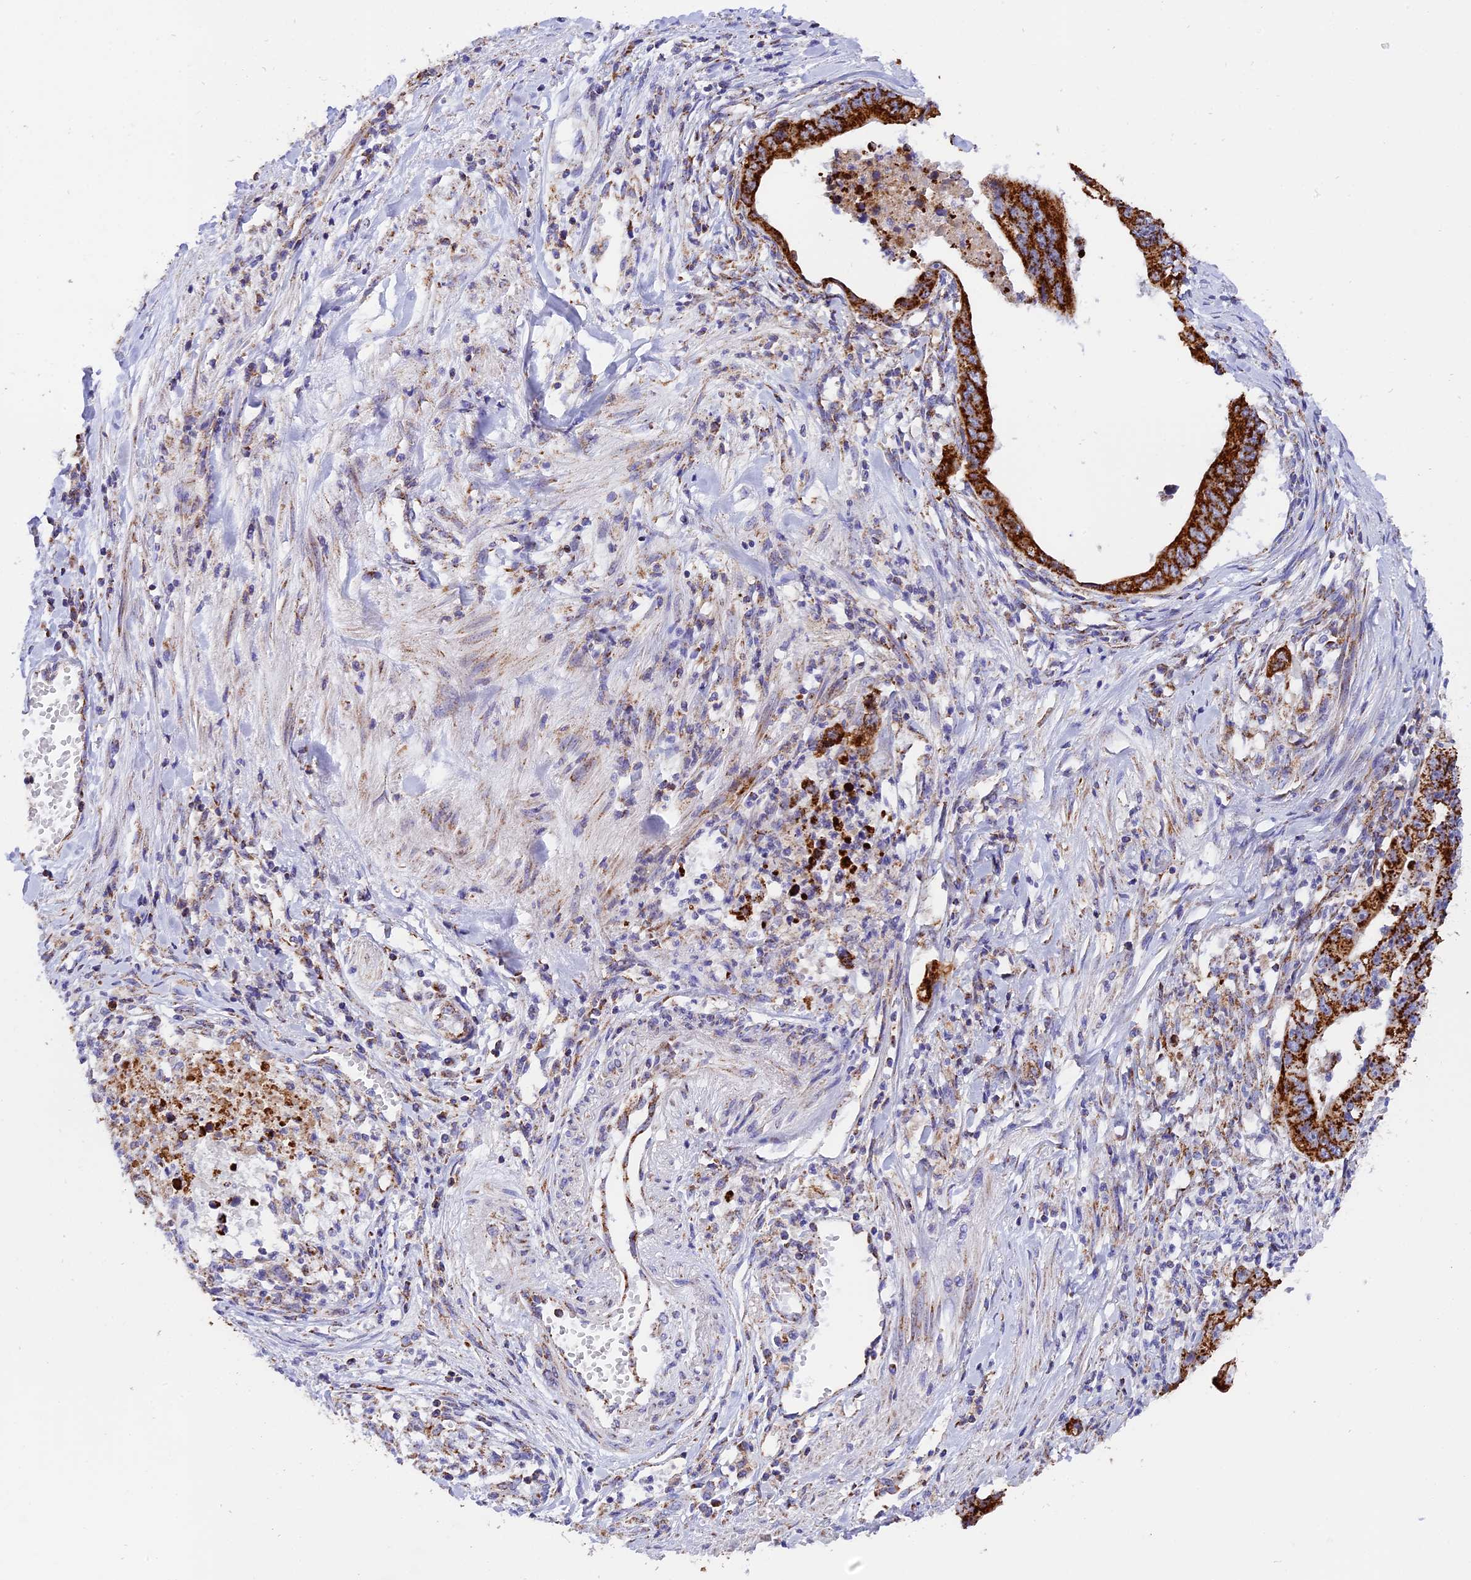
{"staining": {"intensity": "strong", "quantity": ">75%", "location": "cytoplasmic/membranous"}, "tissue": "stomach cancer", "cell_type": "Tumor cells", "image_type": "cancer", "snomed": [{"axis": "morphology", "description": "Adenocarcinoma, NOS"}, {"axis": "topography", "description": "Stomach"}], "caption": "This micrograph demonstrates adenocarcinoma (stomach) stained with immunohistochemistry to label a protein in brown. The cytoplasmic/membranous of tumor cells show strong positivity for the protein. Nuclei are counter-stained blue.", "gene": "MRPS34", "patient": {"sex": "male", "age": 59}}